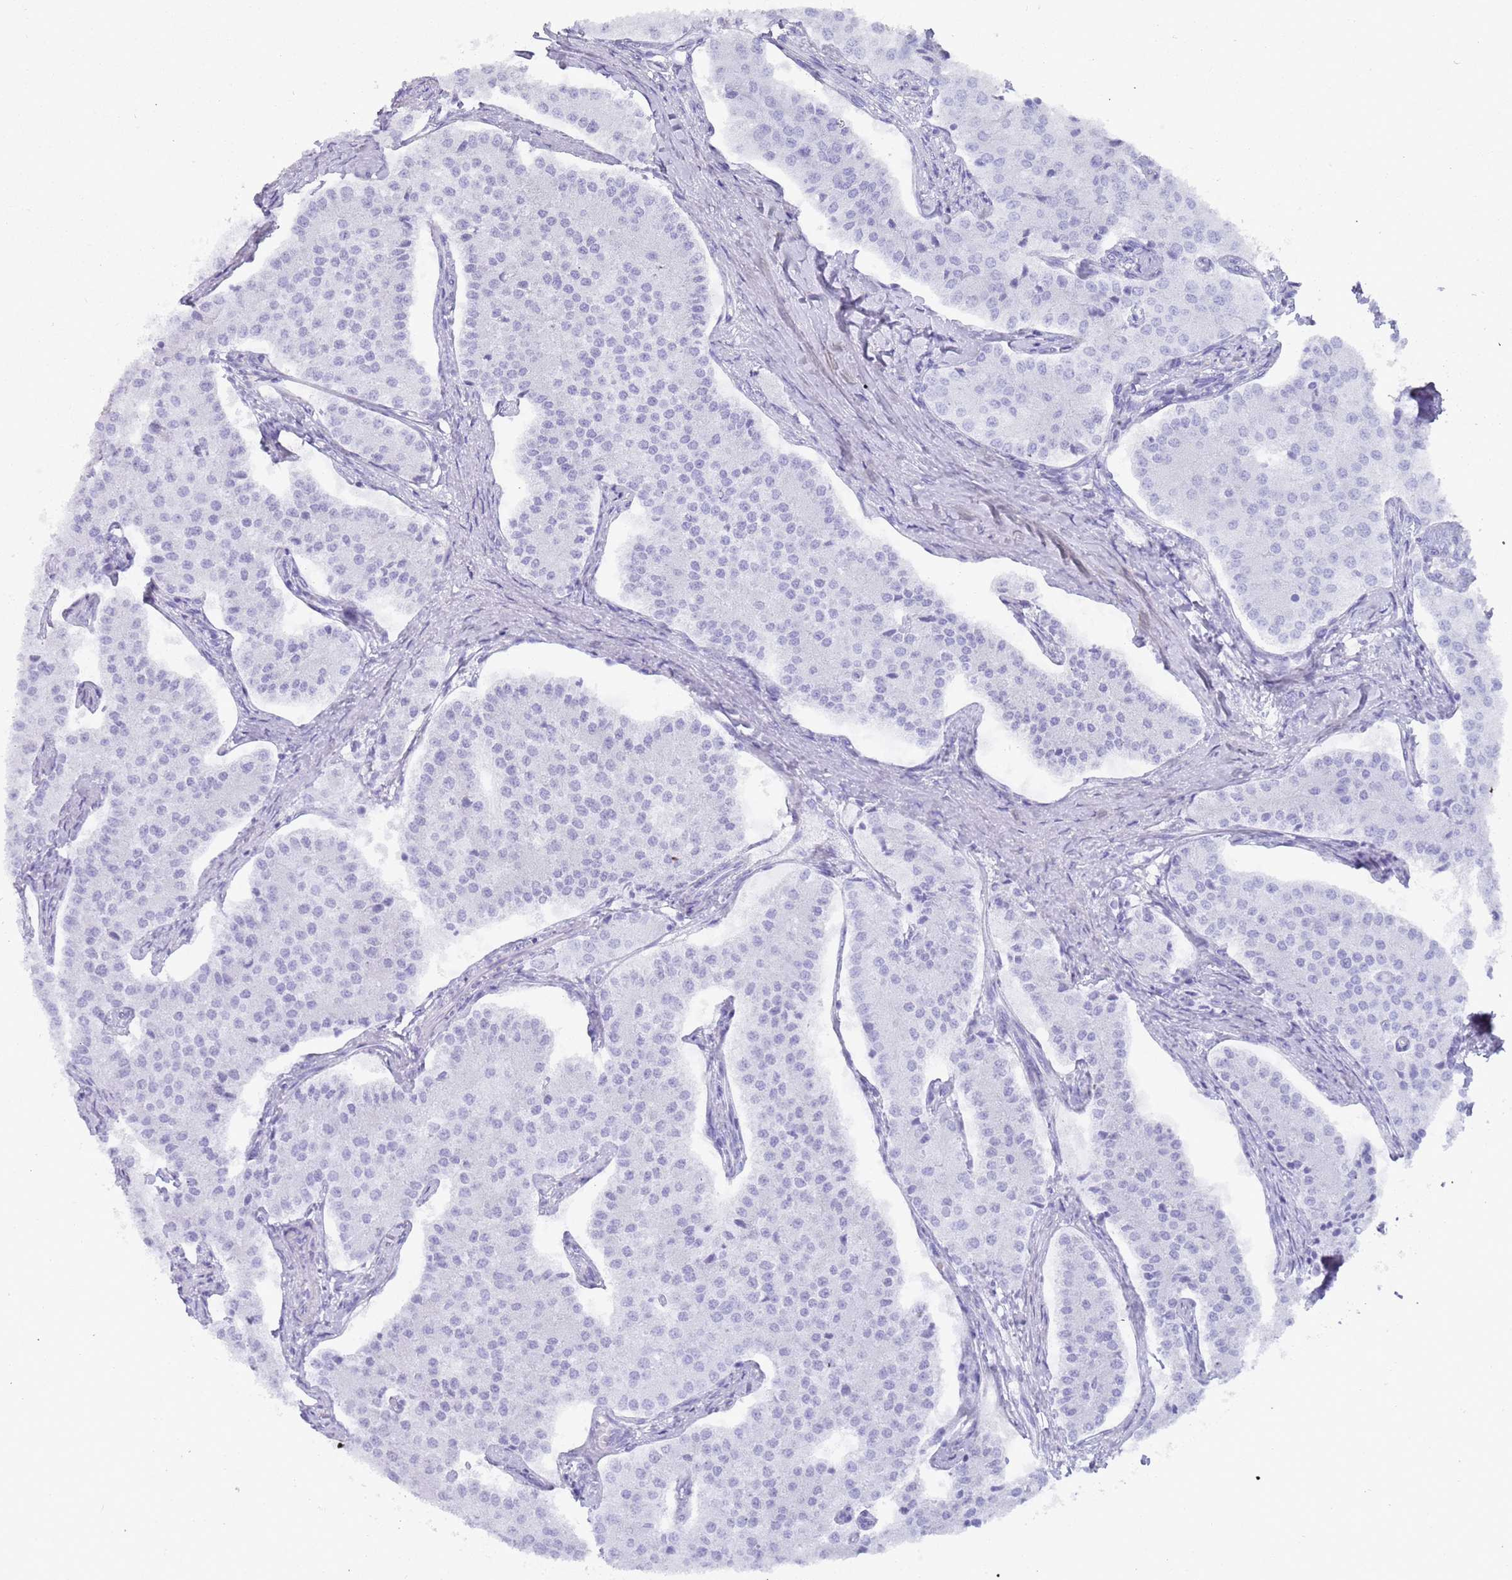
{"staining": {"intensity": "negative", "quantity": "none", "location": "none"}, "tissue": "carcinoid", "cell_type": "Tumor cells", "image_type": "cancer", "snomed": [{"axis": "morphology", "description": "Carcinoid, malignant, NOS"}, {"axis": "topography", "description": "Colon"}], "caption": "A photomicrograph of carcinoid stained for a protein displays no brown staining in tumor cells. (DAB immunohistochemistry, high magnification).", "gene": "MYADML2", "patient": {"sex": "female", "age": 52}}